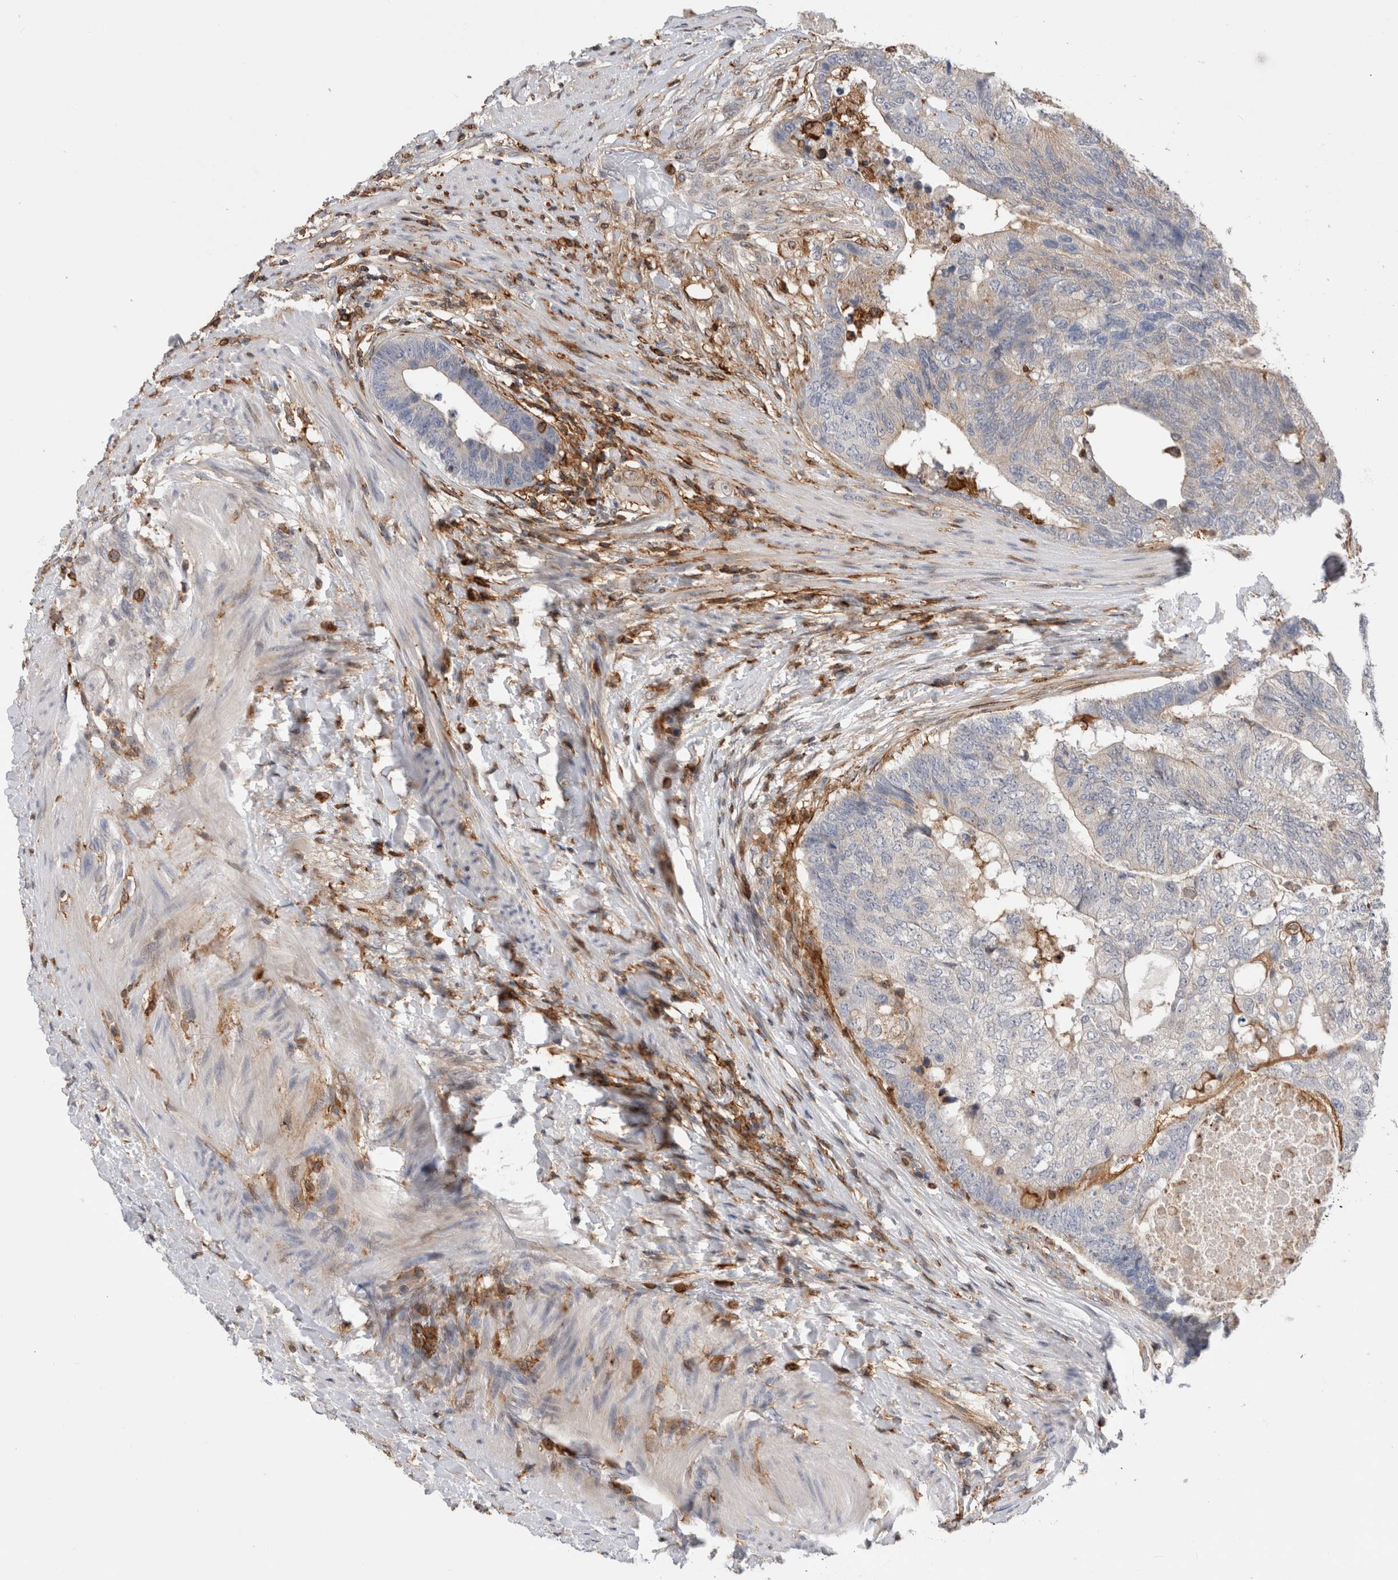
{"staining": {"intensity": "weak", "quantity": "<25%", "location": "cytoplasmic/membranous"}, "tissue": "colorectal cancer", "cell_type": "Tumor cells", "image_type": "cancer", "snomed": [{"axis": "morphology", "description": "Adenocarcinoma, NOS"}, {"axis": "topography", "description": "Colon"}], "caption": "Immunohistochemistry (IHC) micrograph of neoplastic tissue: human colorectal adenocarcinoma stained with DAB (3,3'-diaminobenzidine) displays no significant protein expression in tumor cells. Nuclei are stained in blue.", "gene": "CCDC88B", "patient": {"sex": "female", "age": 67}}